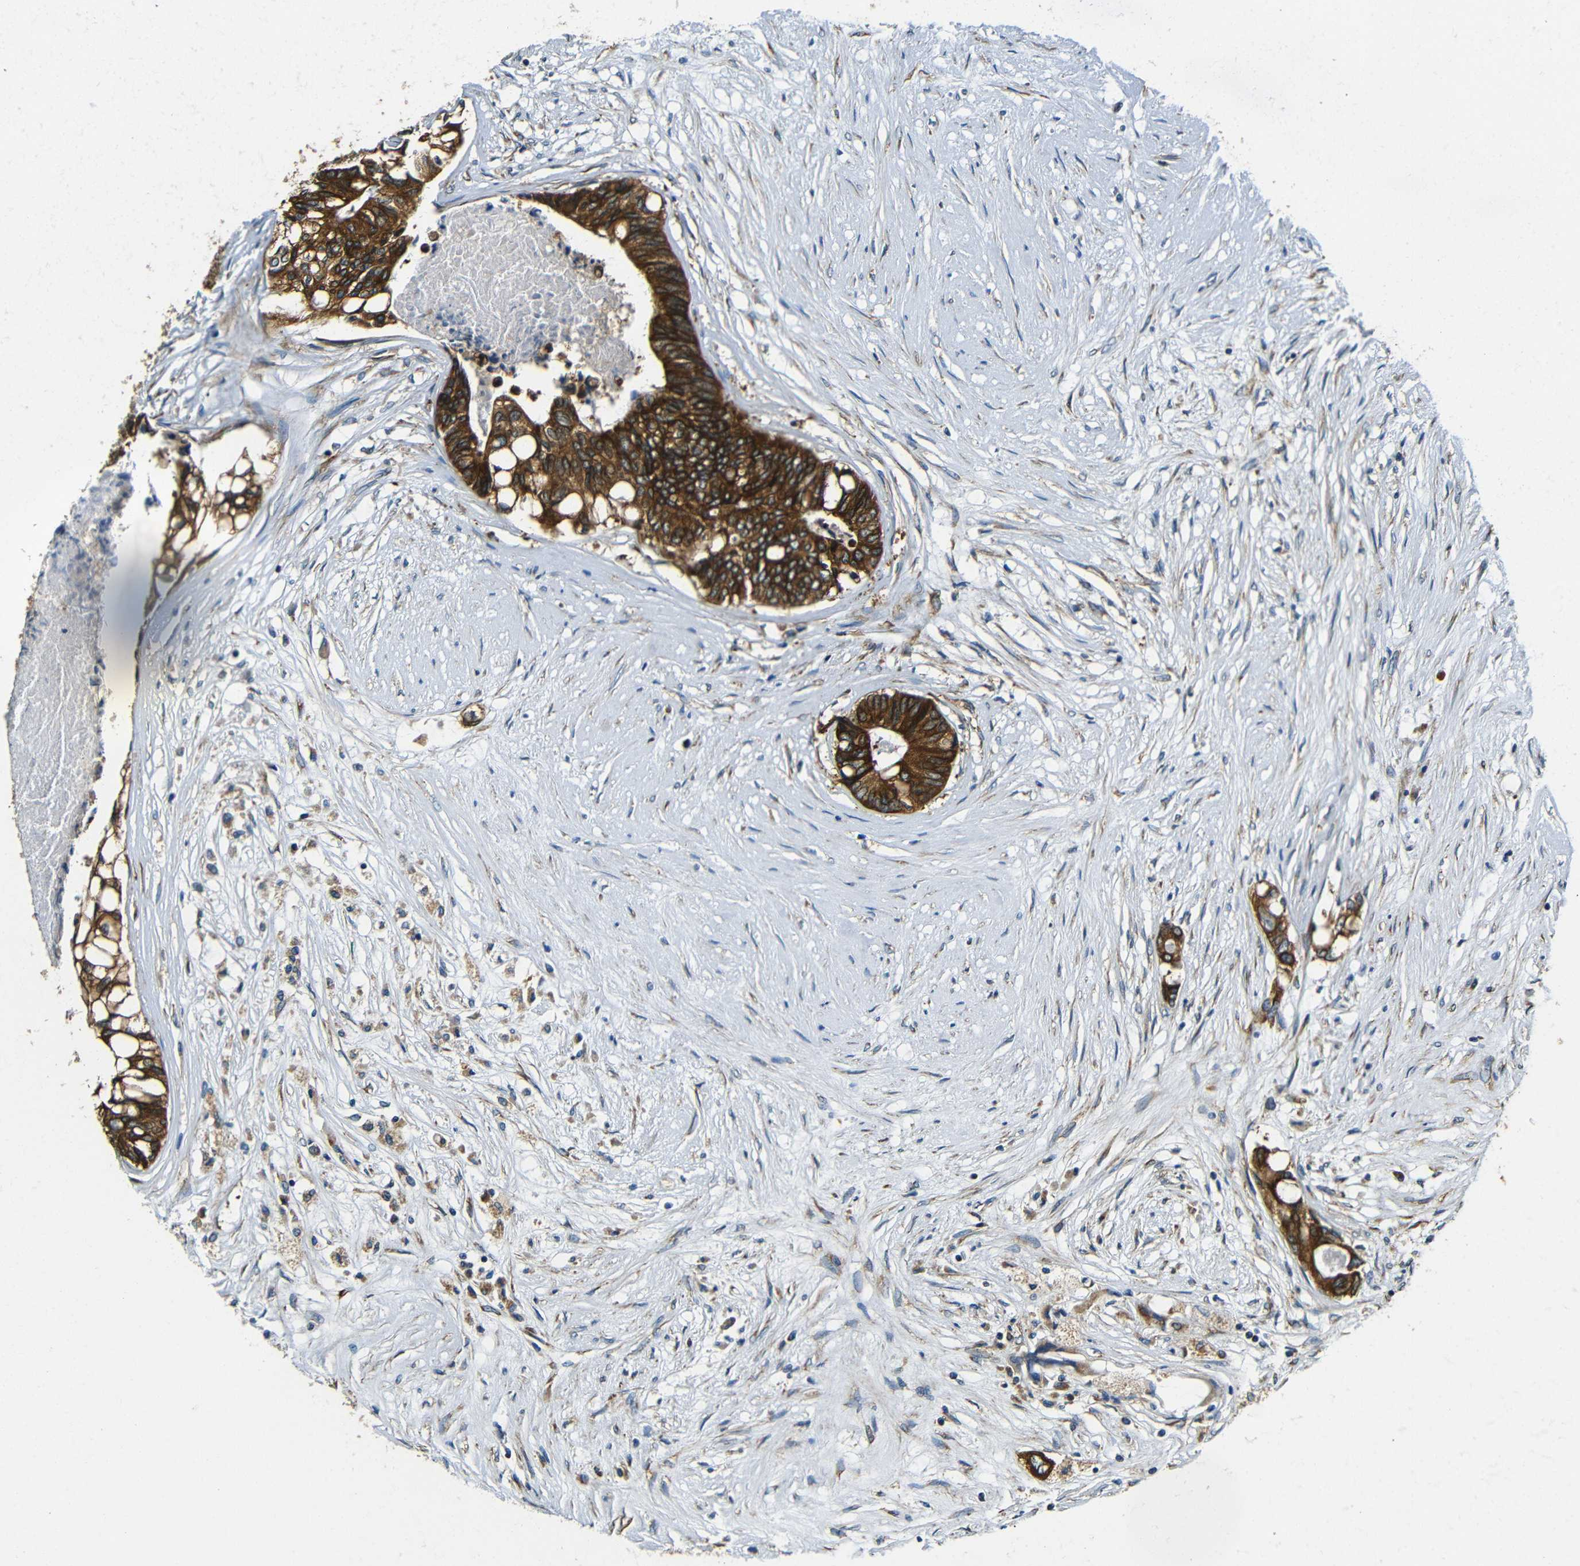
{"staining": {"intensity": "strong", "quantity": ">75%", "location": "cytoplasmic/membranous"}, "tissue": "colorectal cancer", "cell_type": "Tumor cells", "image_type": "cancer", "snomed": [{"axis": "morphology", "description": "Adenocarcinoma, NOS"}, {"axis": "topography", "description": "Rectum"}], "caption": "Colorectal cancer was stained to show a protein in brown. There is high levels of strong cytoplasmic/membranous staining in about >75% of tumor cells. (DAB IHC, brown staining for protein, blue staining for nuclei).", "gene": "VAPB", "patient": {"sex": "male", "age": 63}}